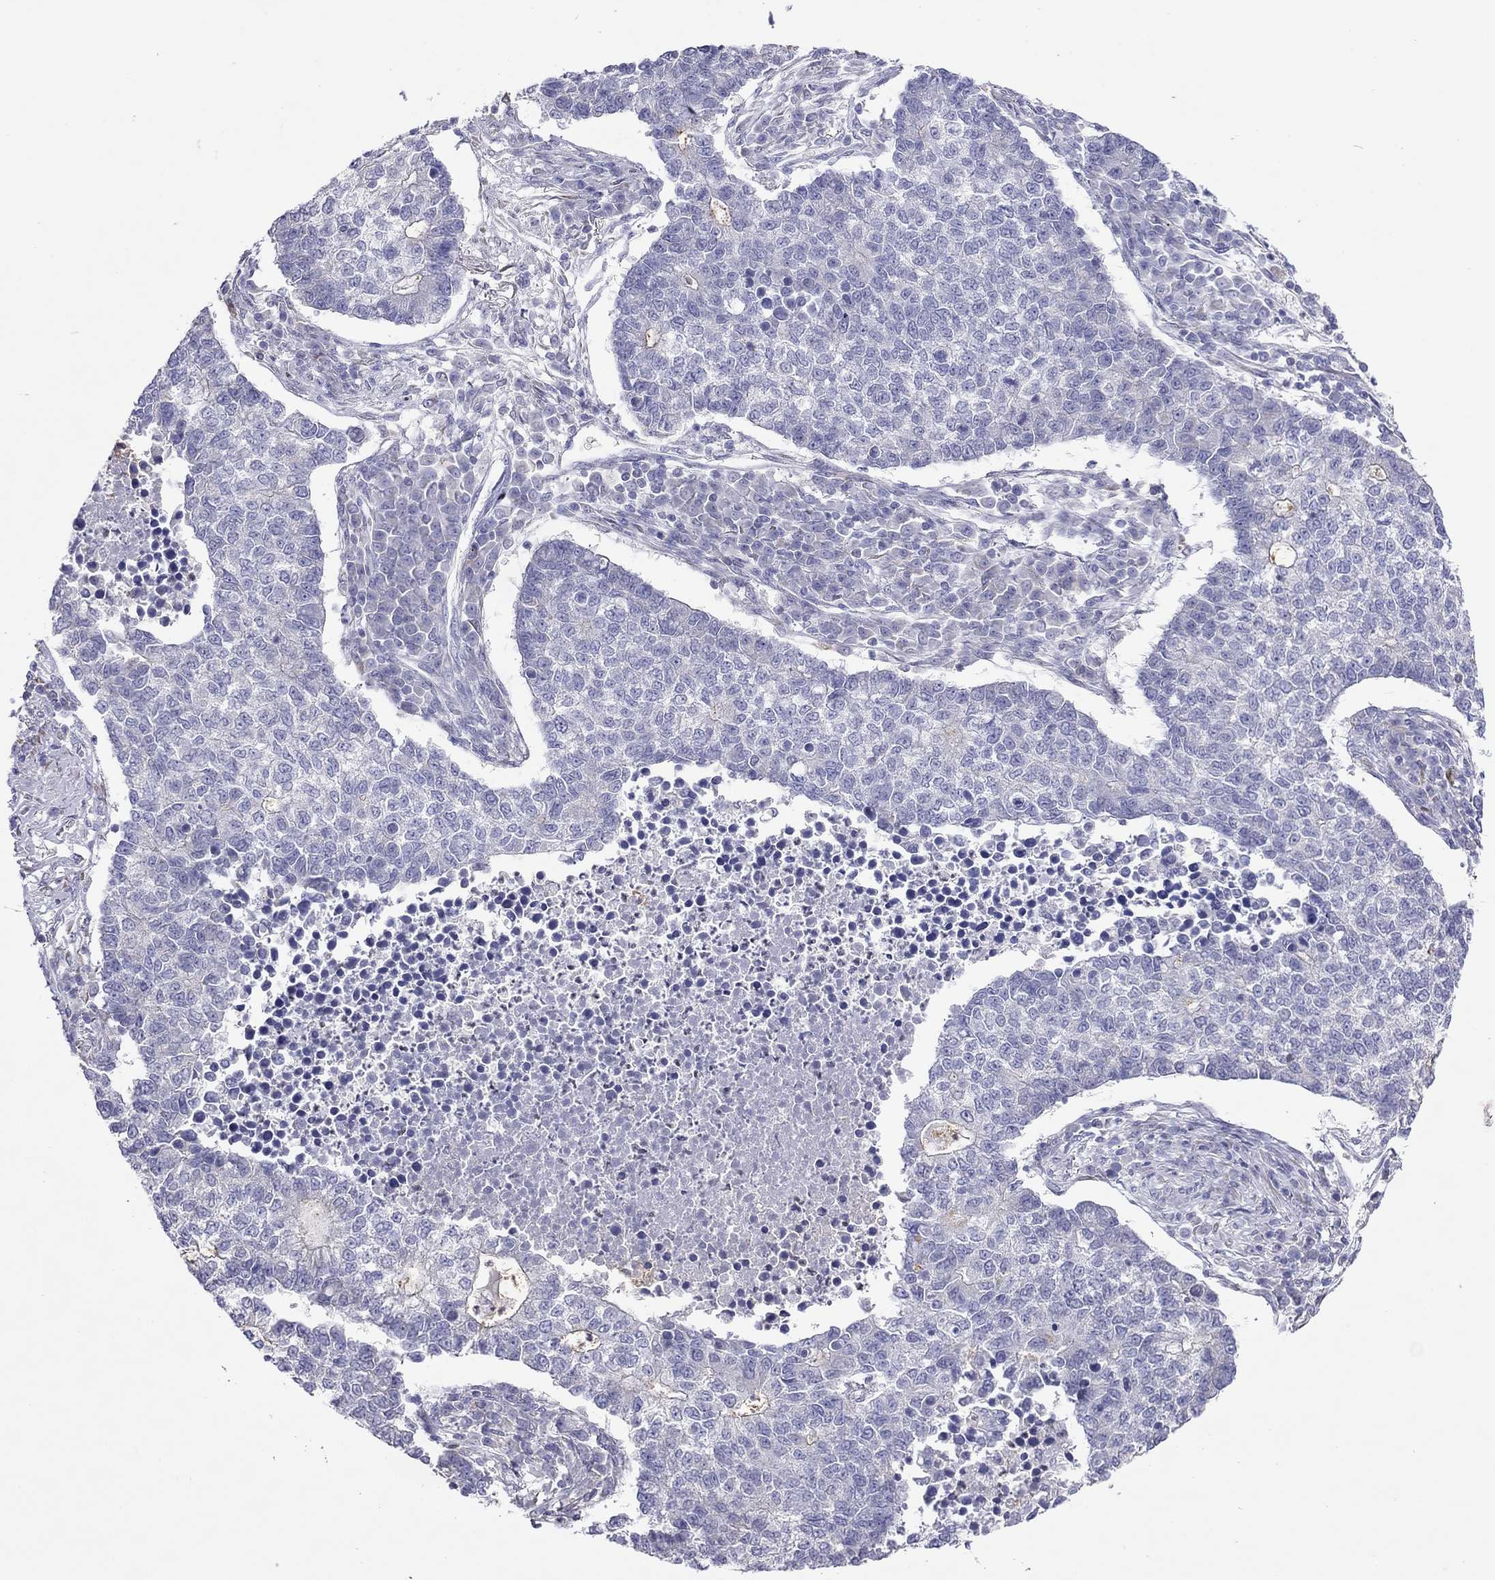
{"staining": {"intensity": "negative", "quantity": "none", "location": "none"}, "tissue": "lung cancer", "cell_type": "Tumor cells", "image_type": "cancer", "snomed": [{"axis": "morphology", "description": "Adenocarcinoma, NOS"}, {"axis": "topography", "description": "Lung"}], "caption": "This image is of adenocarcinoma (lung) stained with IHC to label a protein in brown with the nuclei are counter-stained blue. There is no staining in tumor cells.", "gene": "SLC46A2", "patient": {"sex": "male", "age": 57}}